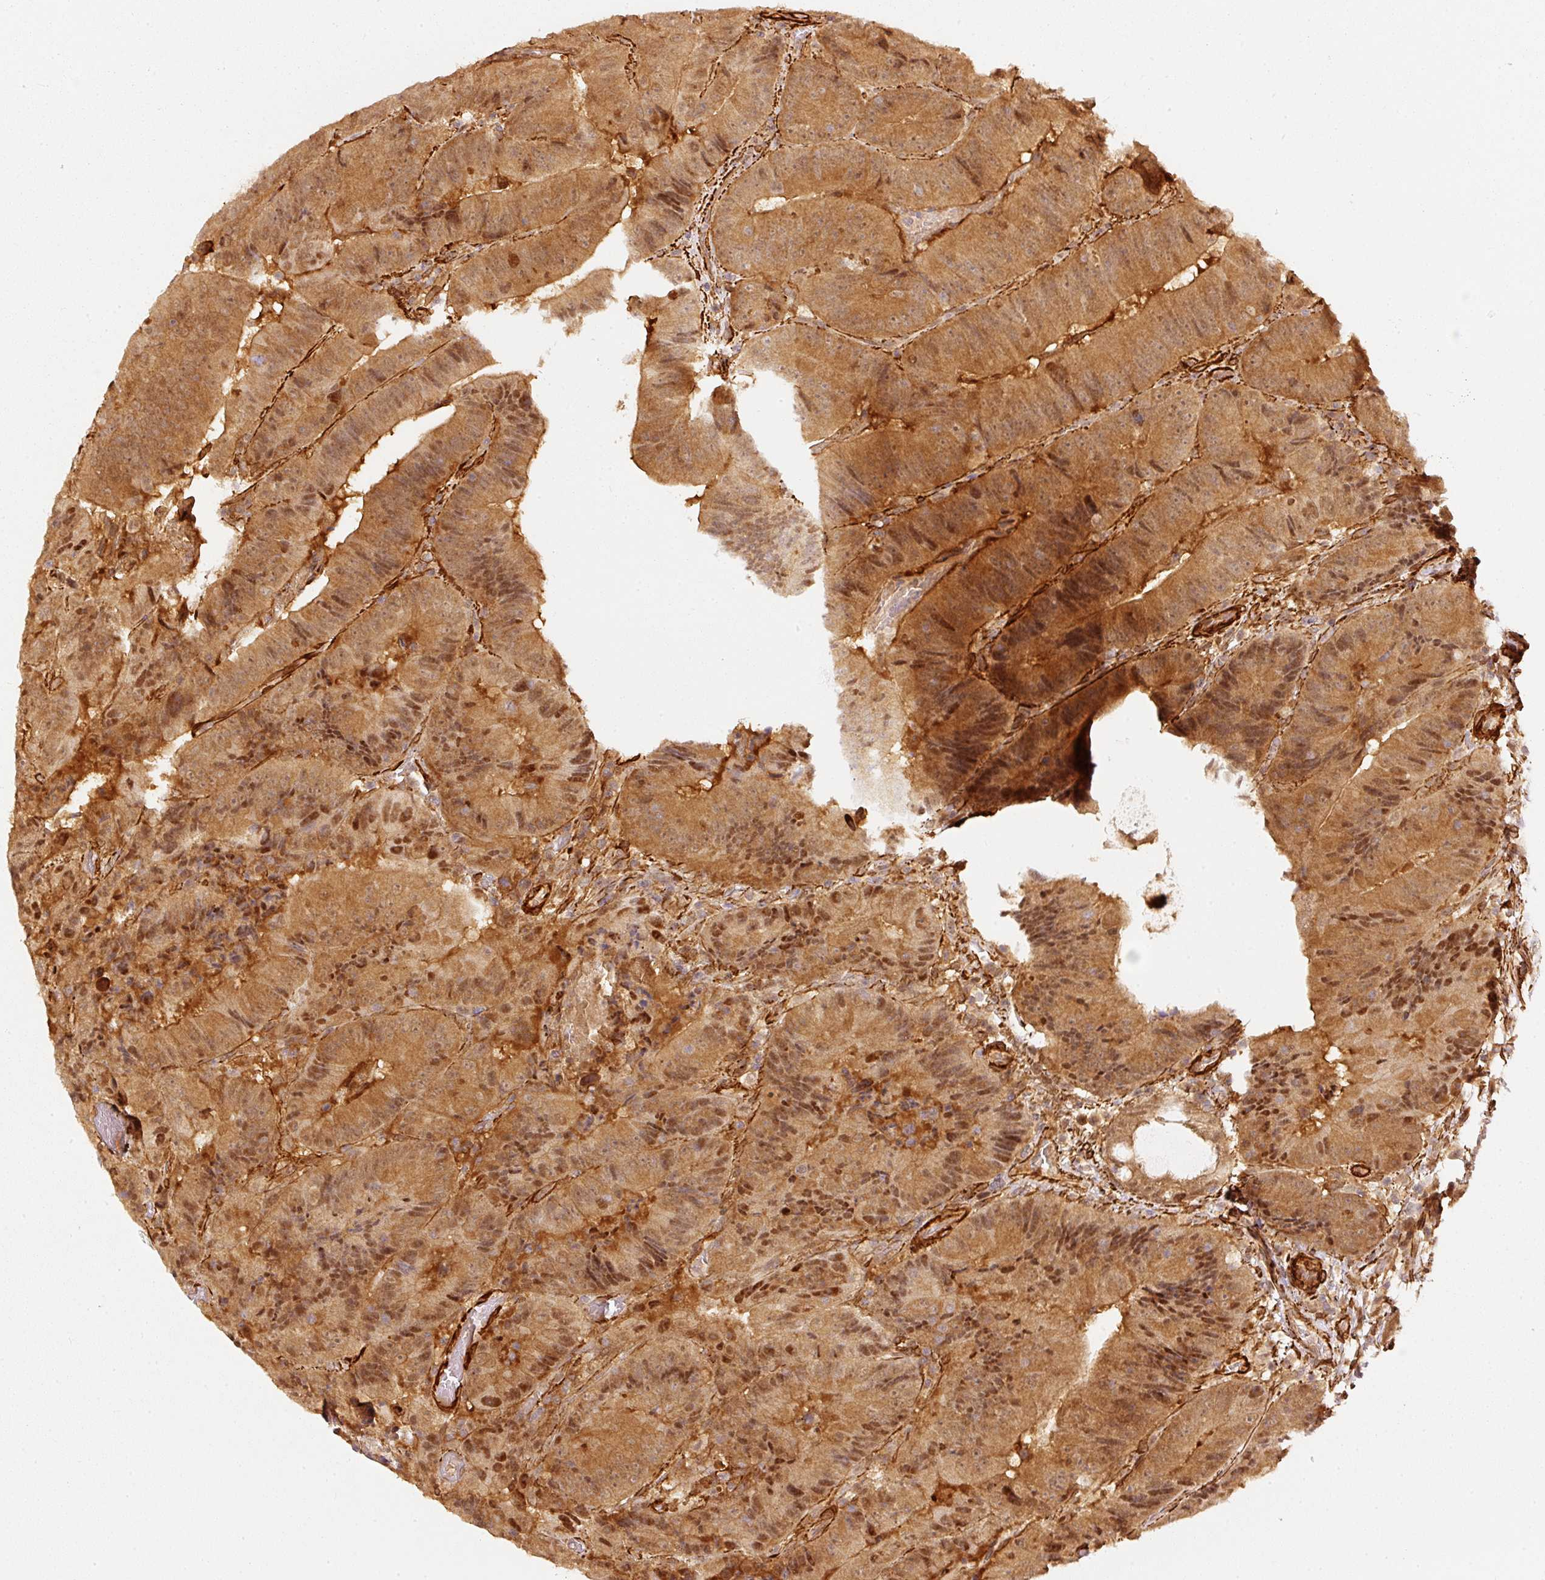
{"staining": {"intensity": "moderate", "quantity": ">75%", "location": "cytoplasmic/membranous,nuclear"}, "tissue": "colorectal cancer", "cell_type": "Tumor cells", "image_type": "cancer", "snomed": [{"axis": "morphology", "description": "Adenocarcinoma, NOS"}, {"axis": "topography", "description": "Colon"}], "caption": "Protein expression analysis of human colorectal cancer reveals moderate cytoplasmic/membranous and nuclear staining in approximately >75% of tumor cells.", "gene": "PSMD1", "patient": {"sex": "female", "age": 86}}